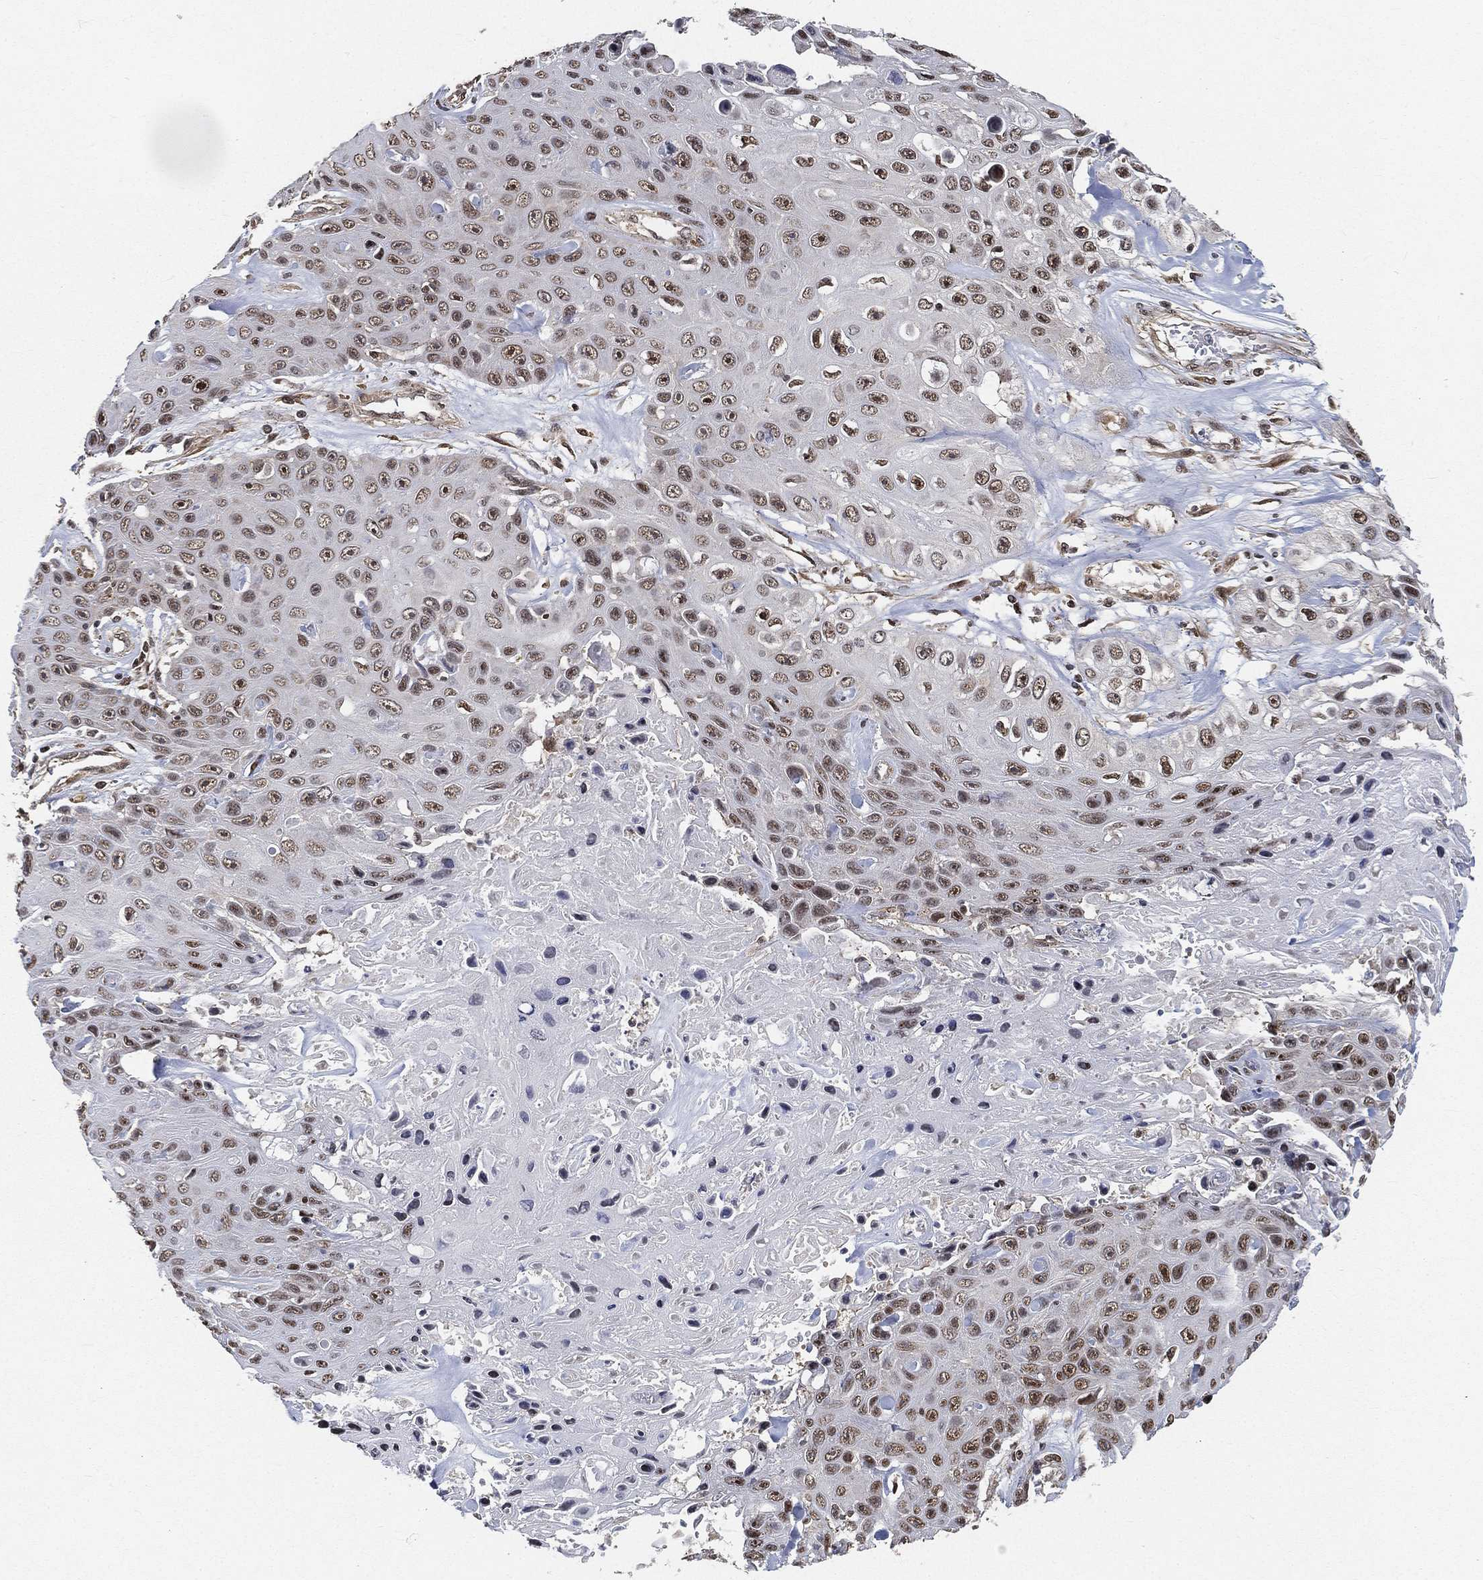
{"staining": {"intensity": "strong", "quantity": ">75%", "location": "nuclear"}, "tissue": "skin cancer", "cell_type": "Tumor cells", "image_type": "cancer", "snomed": [{"axis": "morphology", "description": "Squamous cell carcinoma, NOS"}, {"axis": "topography", "description": "Skin"}], "caption": "A histopathology image of human skin squamous cell carcinoma stained for a protein reveals strong nuclear brown staining in tumor cells. (IHC, brightfield microscopy, high magnification).", "gene": "RSRC2", "patient": {"sex": "male", "age": 82}}